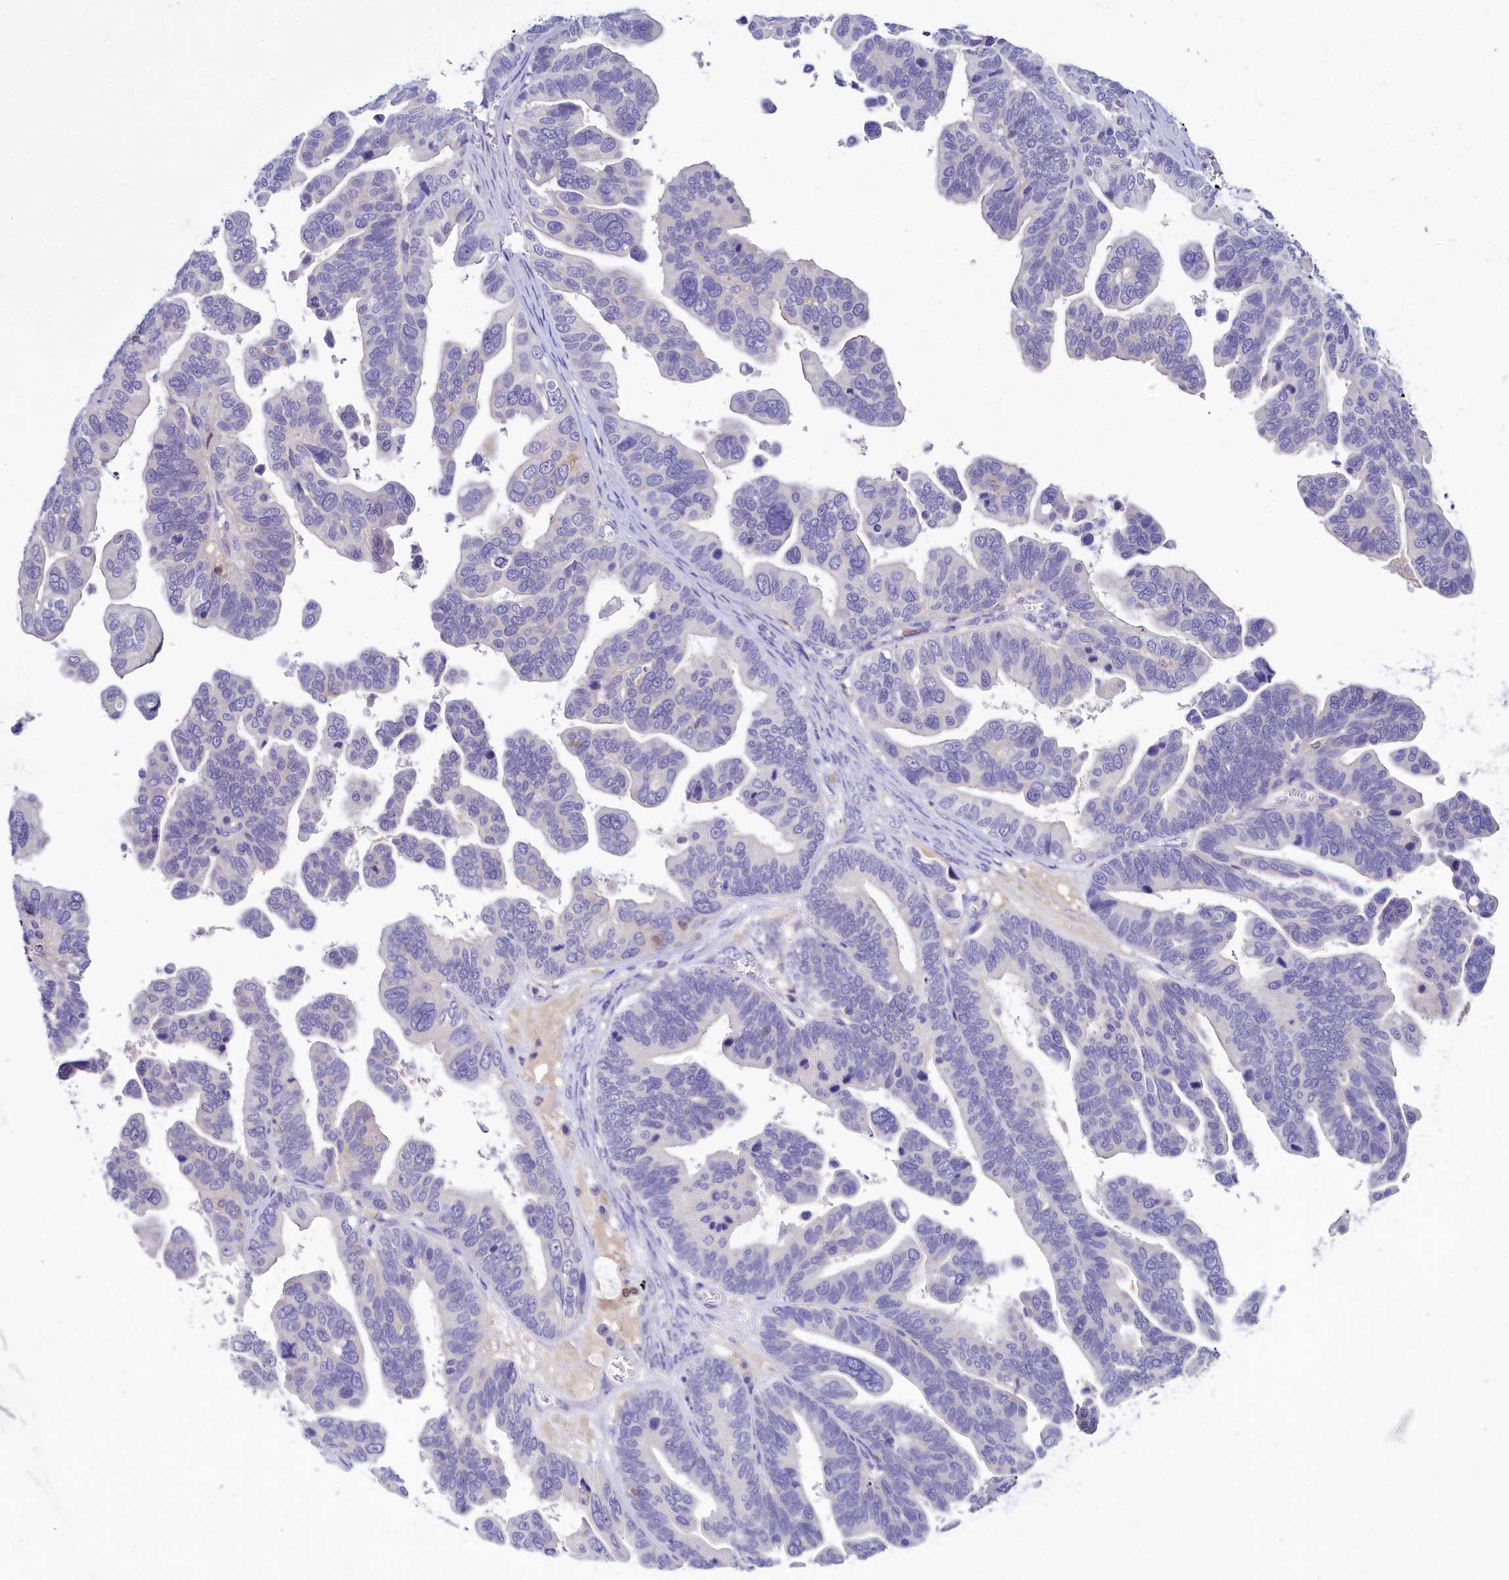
{"staining": {"intensity": "negative", "quantity": "none", "location": "none"}, "tissue": "ovarian cancer", "cell_type": "Tumor cells", "image_type": "cancer", "snomed": [{"axis": "morphology", "description": "Cystadenocarcinoma, serous, NOS"}, {"axis": "topography", "description": "Ovary"}], "caption": "Immunohistochemistry photomicrograph of ovarian serous cystadenocarcinoma stained for a protein (brown), which demonstrates no positivity in tumor cells.", "gene": "FGFR2", "patient": {"sex": "female", "age": 56}}